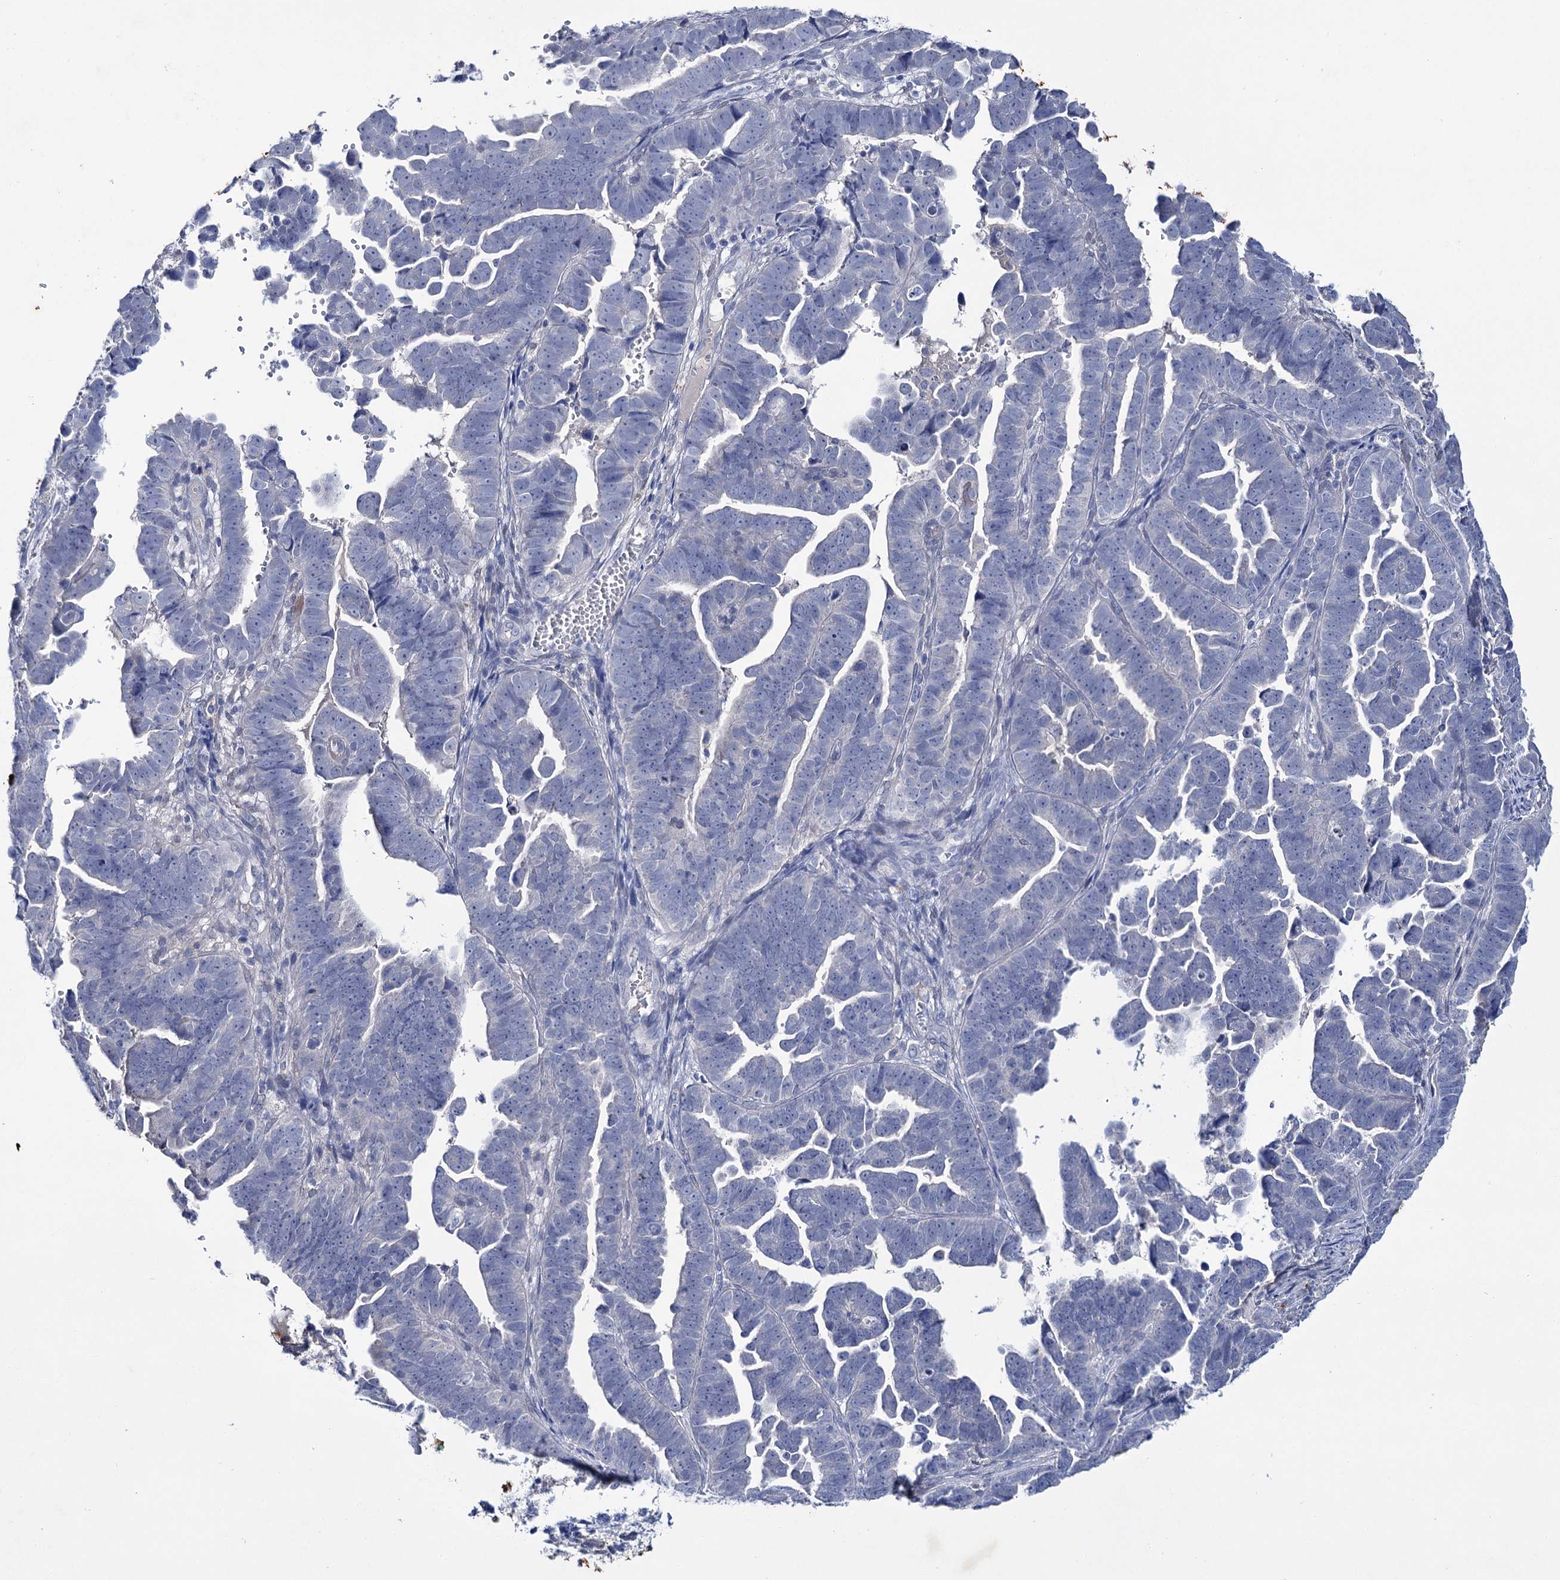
{"staining": {"intensity": "negative", "quantity": "none", "location": "none"}, "tissue": "endometrial cancer", "cell_type": "Tumor cells", "image_type": "cancer", "snomed": [{"axis": "morphology", "description": "Adenocarcinoma, NOS"}, {"axis": "topography", "description": "Endometrium"}], "caption": "A high-resolution photomicrograph shows immunohistochemistry staining of endometrial adenocarcinoma, which exhibits no significant expression in tumor cells.", "gene": "LYZL4", "patient": {"sex": "female", "age": 75}}